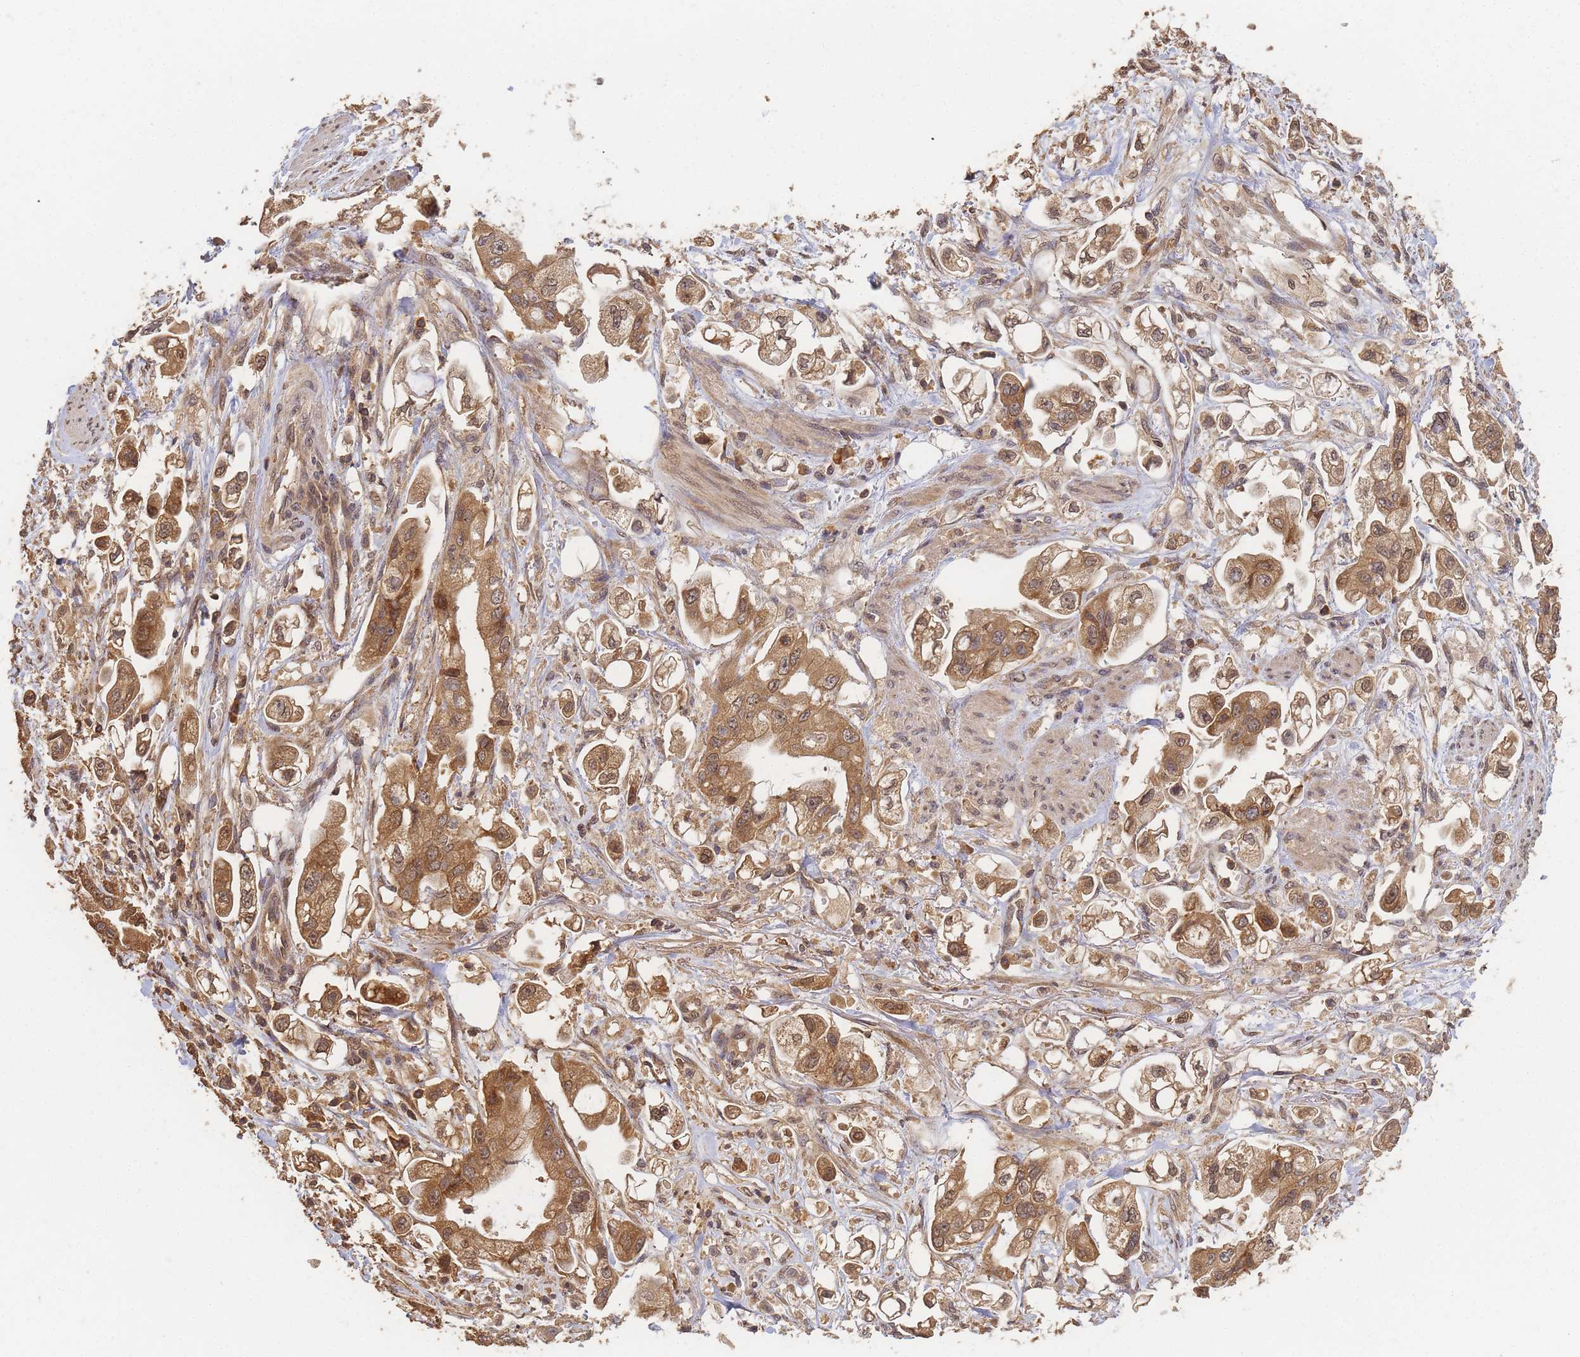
{"staining": {"intensity": "moderate", "quantity": ">75%", "location": "cytoplasmic/membranous,nuclear"}, "tissue": "stomach cancer", "cell_type": "Tumor cells", "image_type": "cancer", "snomed": [{"axis": "morphology", "description": "Adenocarcinoma, NOS"}, {"axis": "topography", "description": "Stomach"}], "caption": "IHC of stomach cancer shows medium levels of moderate cytoplasmic/membranous and nuclear positivity in approximately >75% of tumor cells. (DAB (3,3'-diaminobenzidine) = brown stain, brightfield microscopy at high magnification).", "gene": "ALKBH1", "patient": {"sex": "male", "age": 62}}